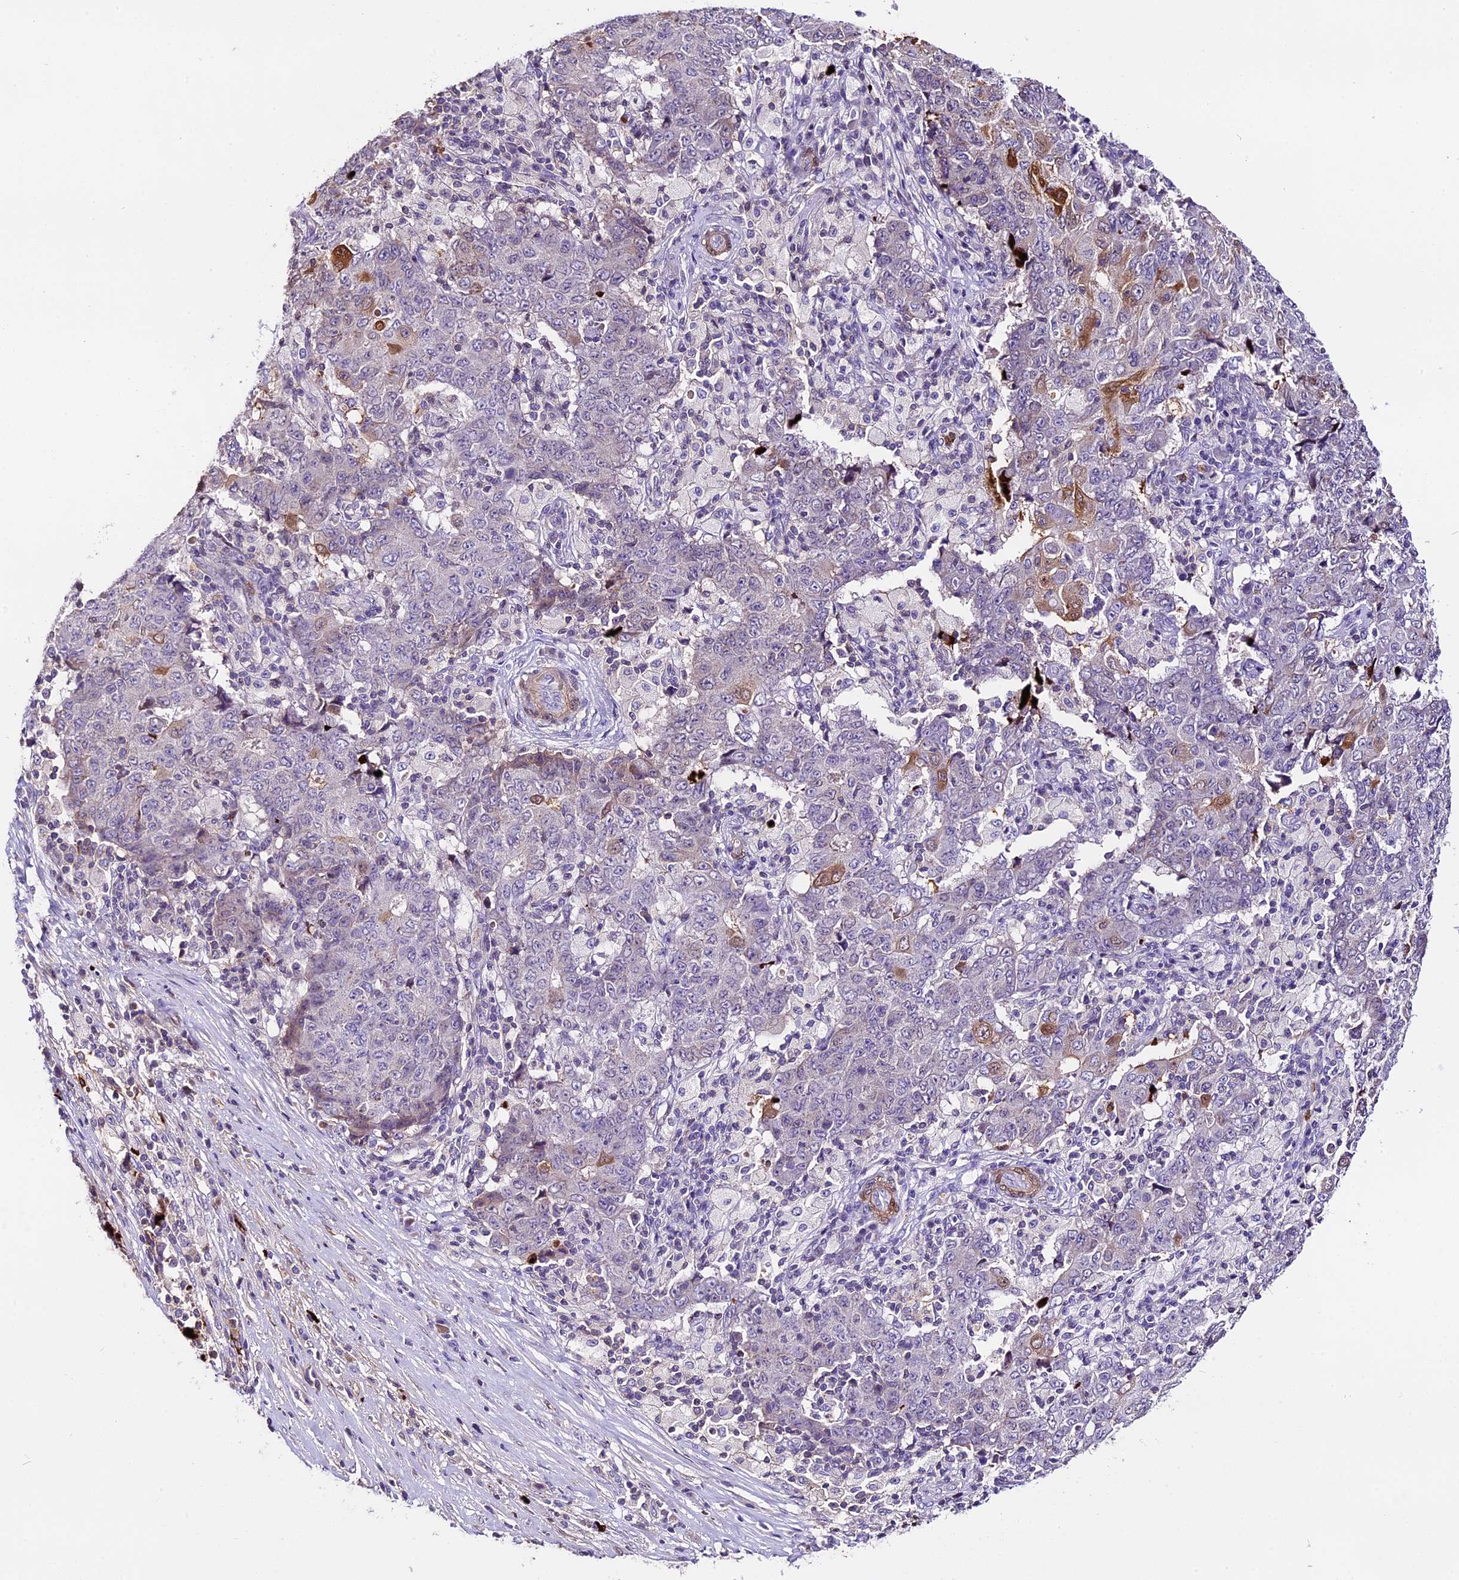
{"staining": {"intensity": "moderate", "quantity": "<25%", "location": "cytoplasmic/membranous,nuclear"}, "tissue": "ovarian cancer", "cell_type": "Tumor cells", "image_type": "cancer", "snomed": [{"axis": "morphology", "description": "Carcinoma, endometroid"}, {"axis": "topography", "description": "Ovary"}], "caption": "This histopathology image exhibits ovarian cancer (endometroid carcinoma) stained with IHC to label a protein in brown. The cytoplasmic/membranous and nuclear of tumor cells show moderate positivity for the protein. Nuclei are counter-stained blue.", "gene": "MAP3K7CL", "patient": {"sex": "female", "age": 42}}